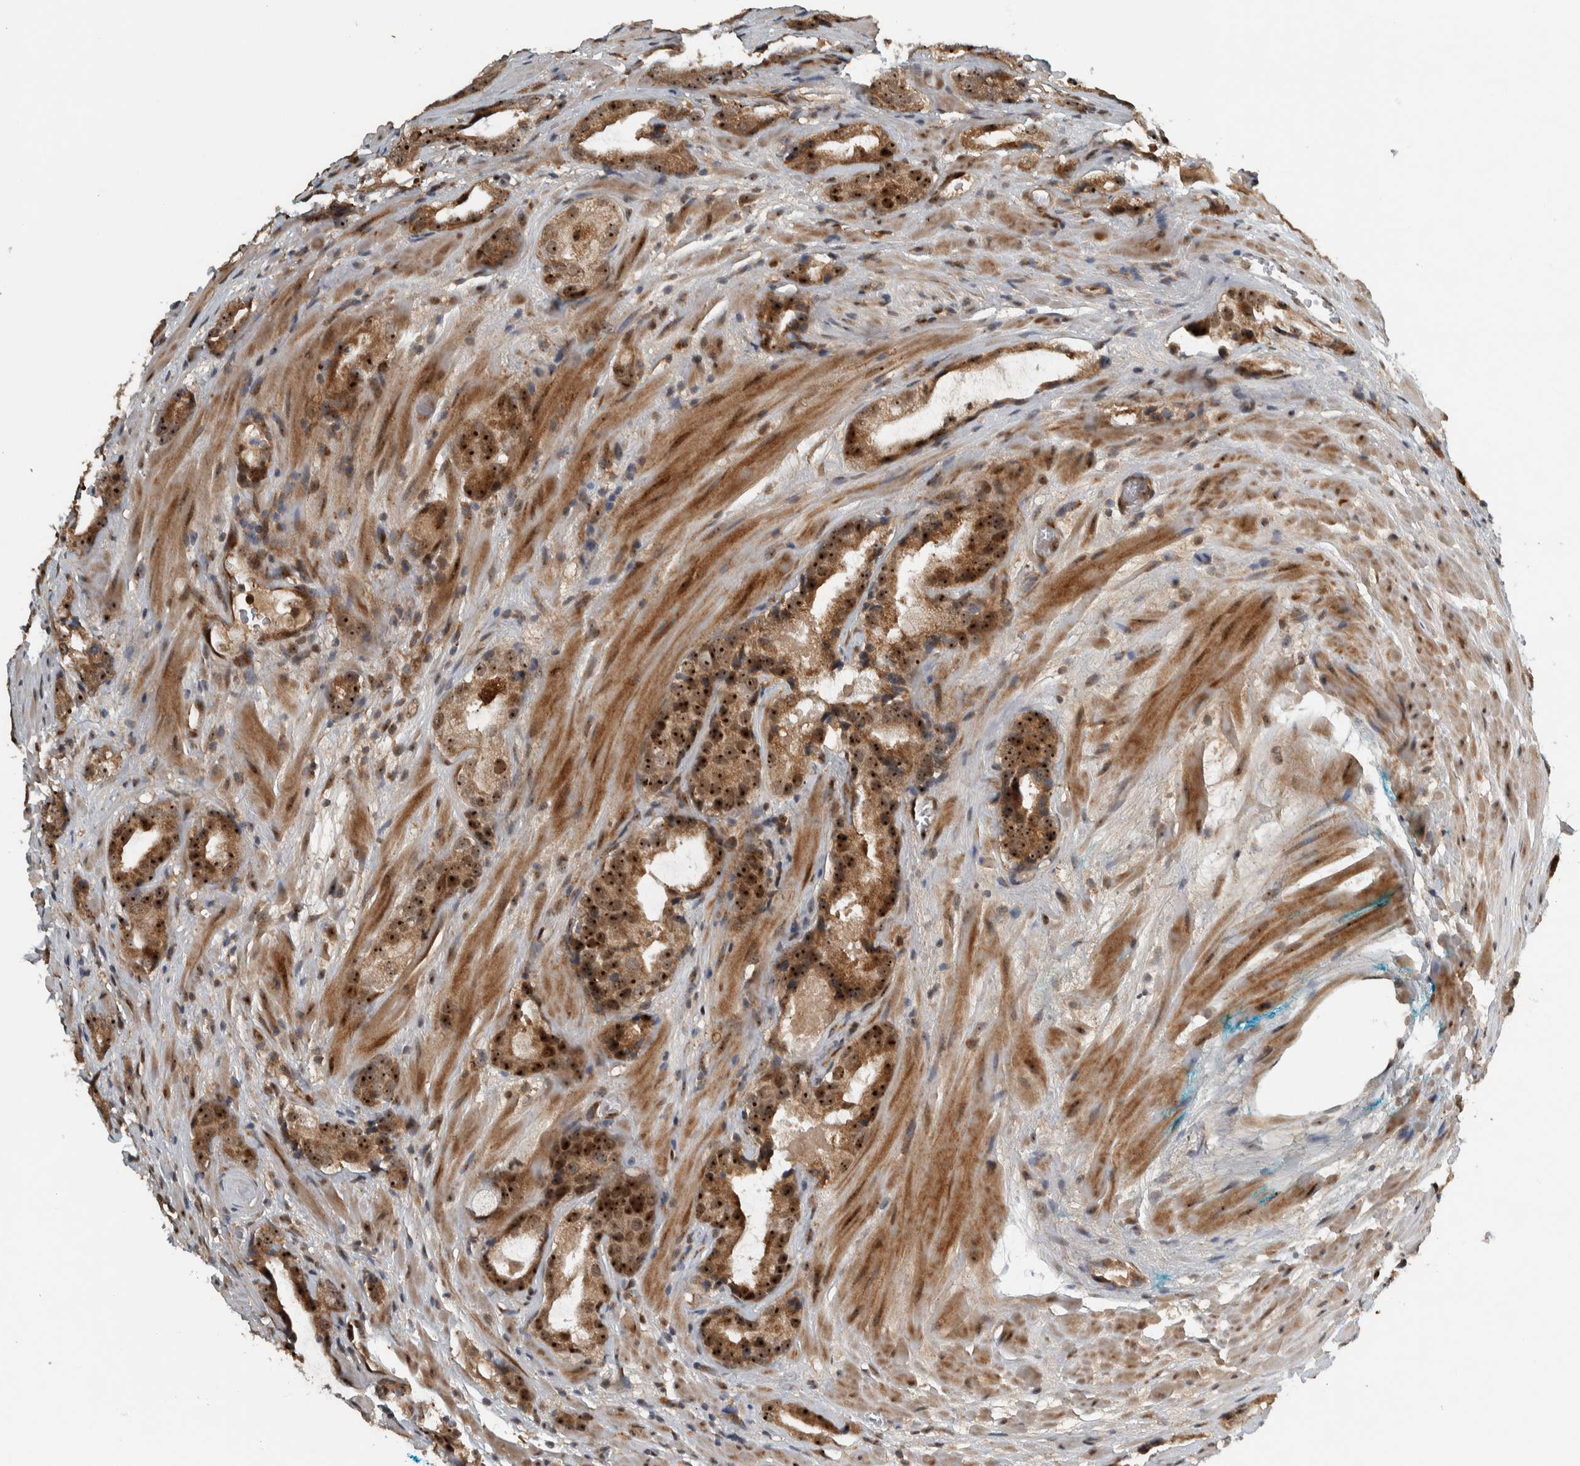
{"staining": {"intensity": "strong", "quantity": ">75%", "location": "cytoplasmic/membranous,nuclear"}, "tissue": "prostate cancer", "cell_type": "Tumor cells", "image_type": "cancer", "snomed": [{"axis": "morphology", "description": "Adenocarcinoma, High grade"}, {"axis": "topography", "description": "Prostate"}], "caption": "This histopathology image demonstrates immunohistochemistry (IHC) staining of human prostate adenocarcinoma (high-grade), with high strong cytoplasmic/membranous and nuclear positivity in approximately >75% of tumor cells.", "gene": "XPO5", "patient": {"sex": "male", "age": 63}}